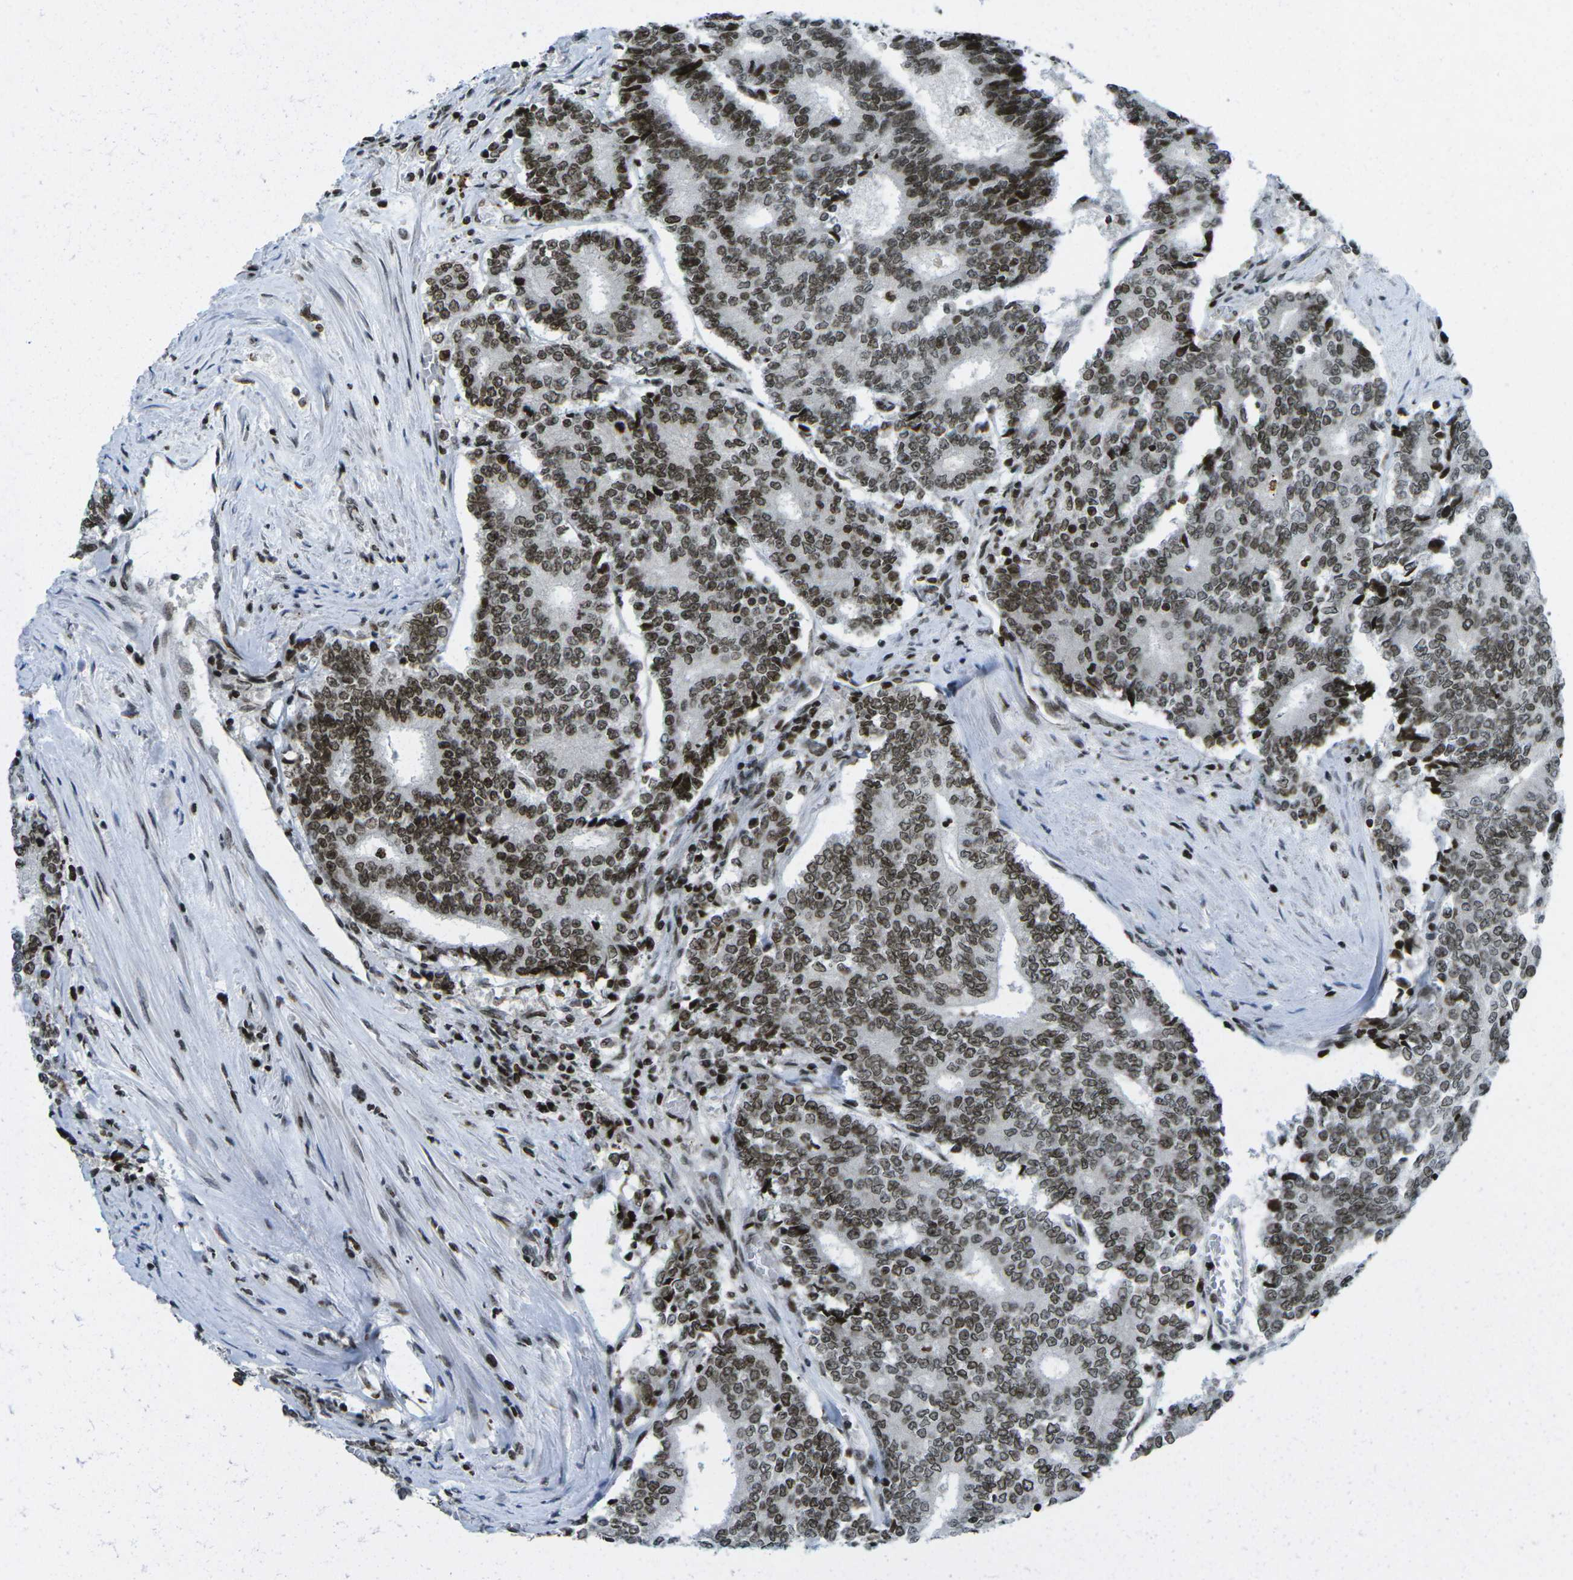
{"staining": {"intensity": "strong", "quantity": ">75%", "location": "nuclear"}, "tissue": "prostate cancer", "cell_type": "Tumor cells", "image_type": "cancer", "snomed": [{"axis": "morphology", "description": "Normal tissue, NOS"}, {"axis": "morphology", "description": "Adenocarcinoma, High grade"}, {"axis": "topography", "description": "Prostate"}, {"axis": "topography", "description": "Seminal veicle"}], "caption": "Human high-grade adenocarcinoma (prostate) stained for a protein (brown) reveals strong nuclear positive positivity in about >75% of tumor cells.", "gene": "EME1", "patient": {"sex": "male", "age": 55}}